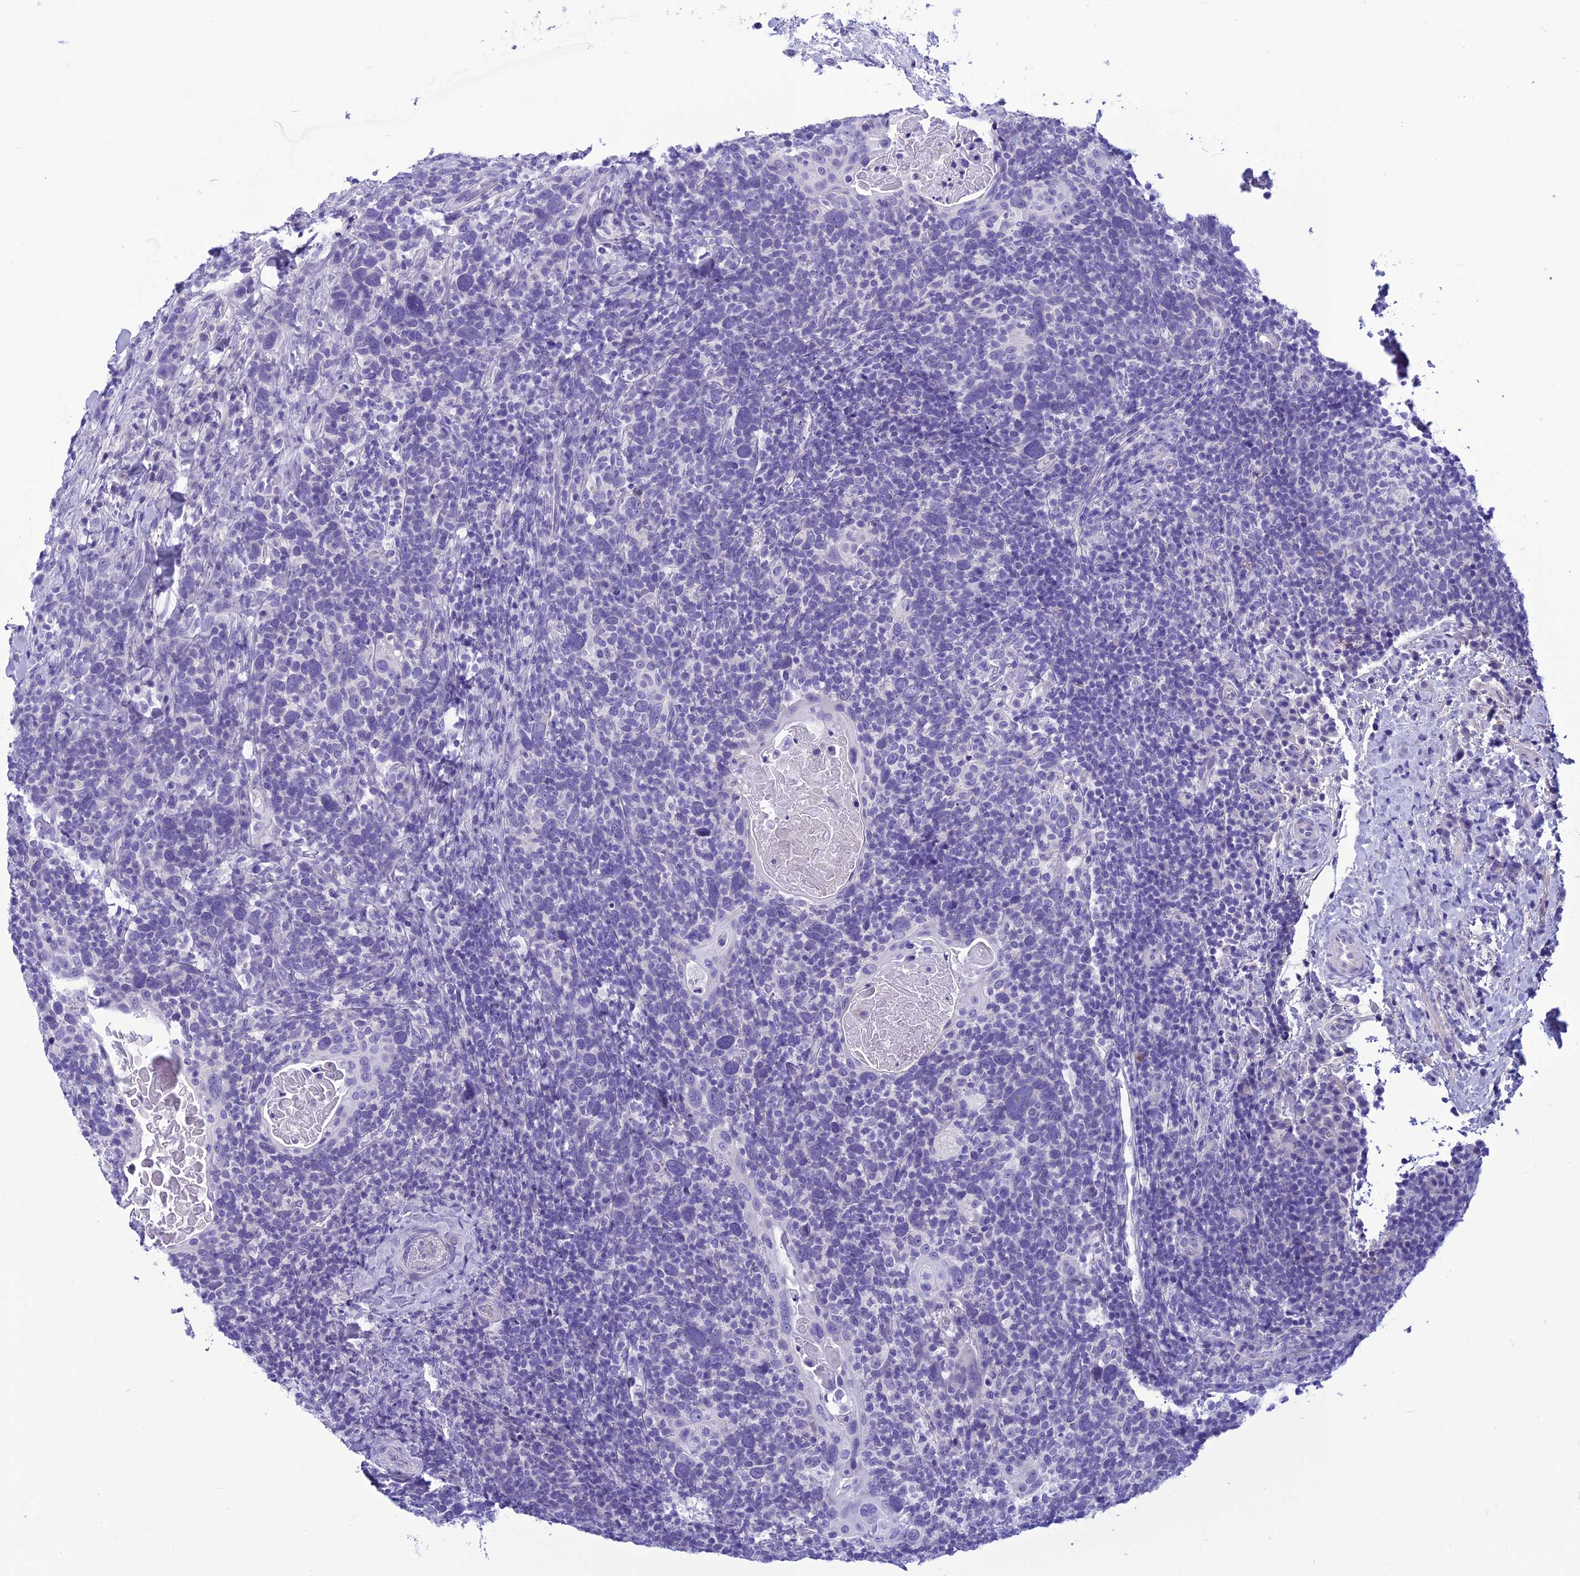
{"staining": {"intensity": "negative", "quantity": "none", "location": "none"}, "tissue": "head and neck cancer", "cell_type": "Tumor cells", "image_type": "cancer", "snomed": [{"axis": "morphology", "description": "Squamous cell carcinoma, NOS"}, {"axis": "morphology", "description": "Squamous cell carcinoma, metastatic, NOS"}, {"axis": "topography", "description": "Lymph node"}, {"axis": "topography", "description": "Head-Neck"}], "caption": "High power microscopy micrograph of an immunohistochemistry (IHC) histopathology image of metastatic squamous cell carcinoma (head and neck), revealing no significant positivity in tumor cells. The staining was performed using DAB (3,3'-diaminobenzidine) to visualize the protein expression in brown, while the nuclei were stained in blue with hematoxylin (Magnification: 20x).", "gene": "BBS2", "patient": {"sex": "male", "age": 62}}